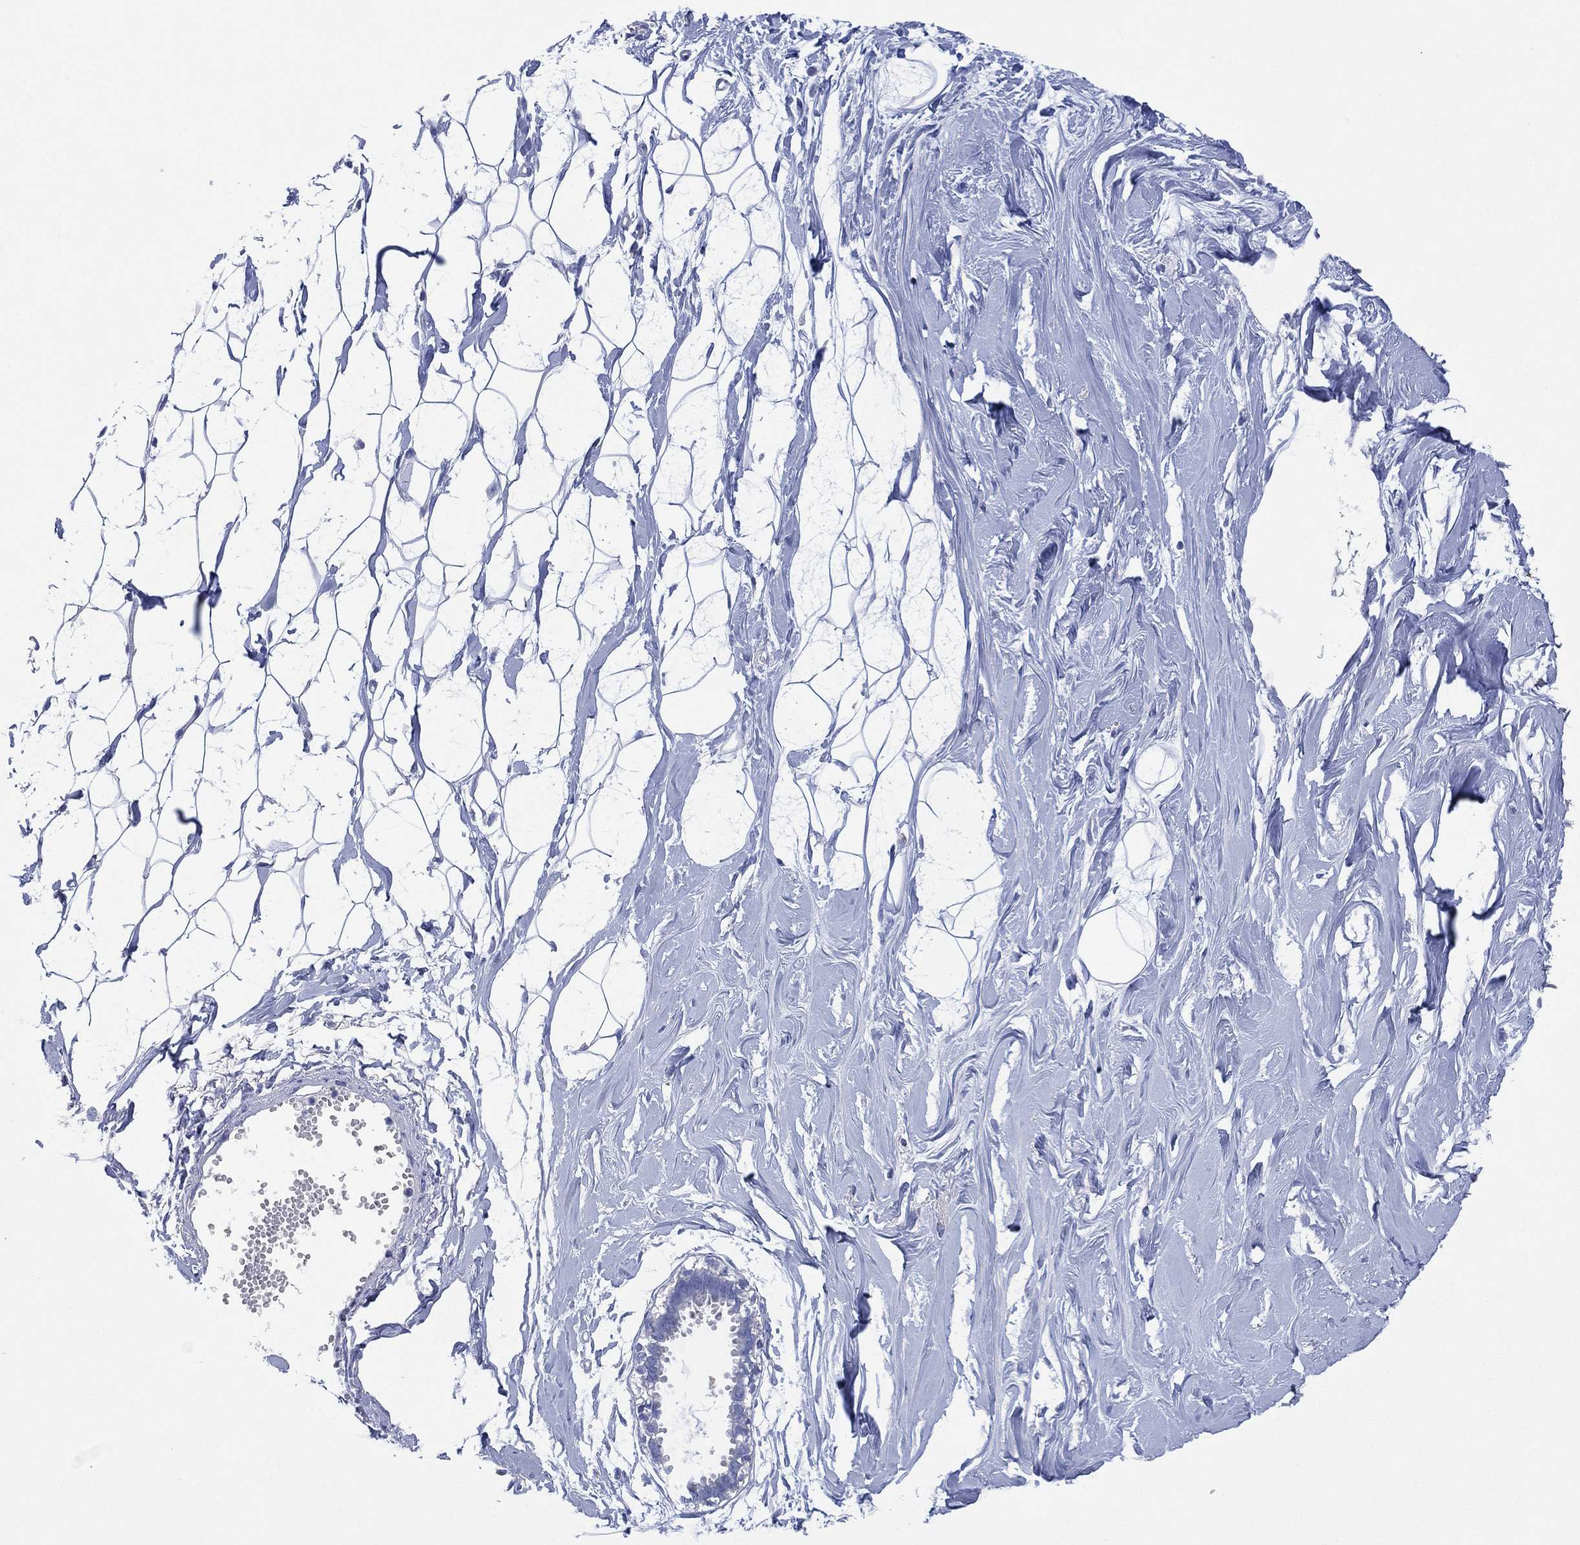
{"staining": {"intensity": "negative", "quantity": "none", "location": "none"}, "tissue": "breast", "cell_type": "Adipocytes", "image_type": "normal", "snomed": [{"axis": "morphology", "description": "Normal tissue, NOS"}, {"axis": "topography", "description": "Breast"}], "caption": "Micrograph shows no protein staining in adipocytes of unremarkable breast.", "gene": "CHRNA3", "patient": {"sex": "female", "age": 49}}